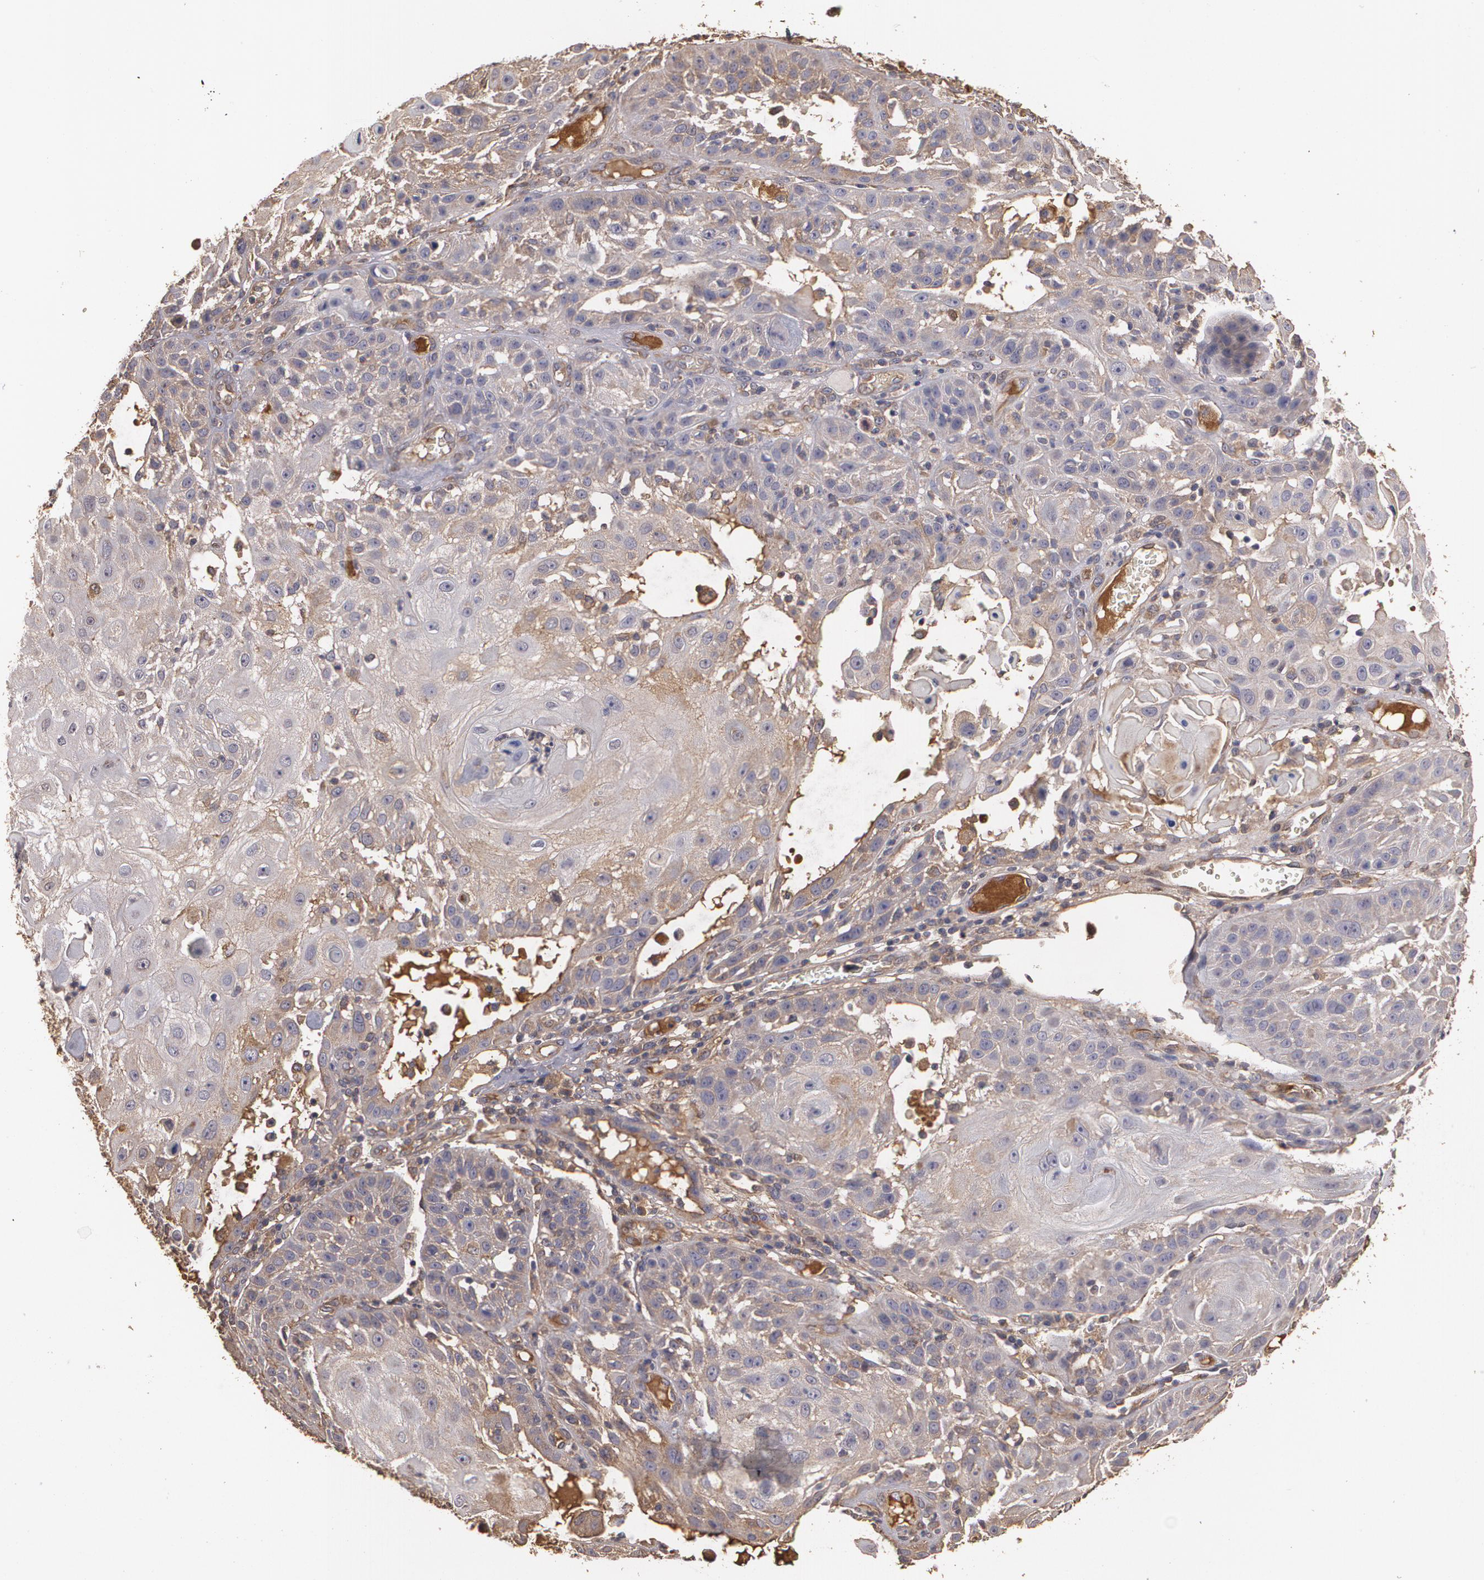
{"staining": {"intensity": "weak", "quantity": ">75%", "location": "cytoplasmic/membranous"}, "tissue": "skin cancer", "cell_type": "Tumor cells", "image_type": "cancer", "snomed": [{"axis": "morphology", "description": "Squamous cell carcinoma, NOS"}, {"axis": "topography", "description": "Skin"}], "caption": "Immunohistochemistry (IHC) image of human skin cancer stained for a protein (brown), which displays low levels of weak cytoplasmic/membranous expression in about >75% of tumor cells.", "gene": "PON1", "patient": {"sex": "female", "age": 89}}